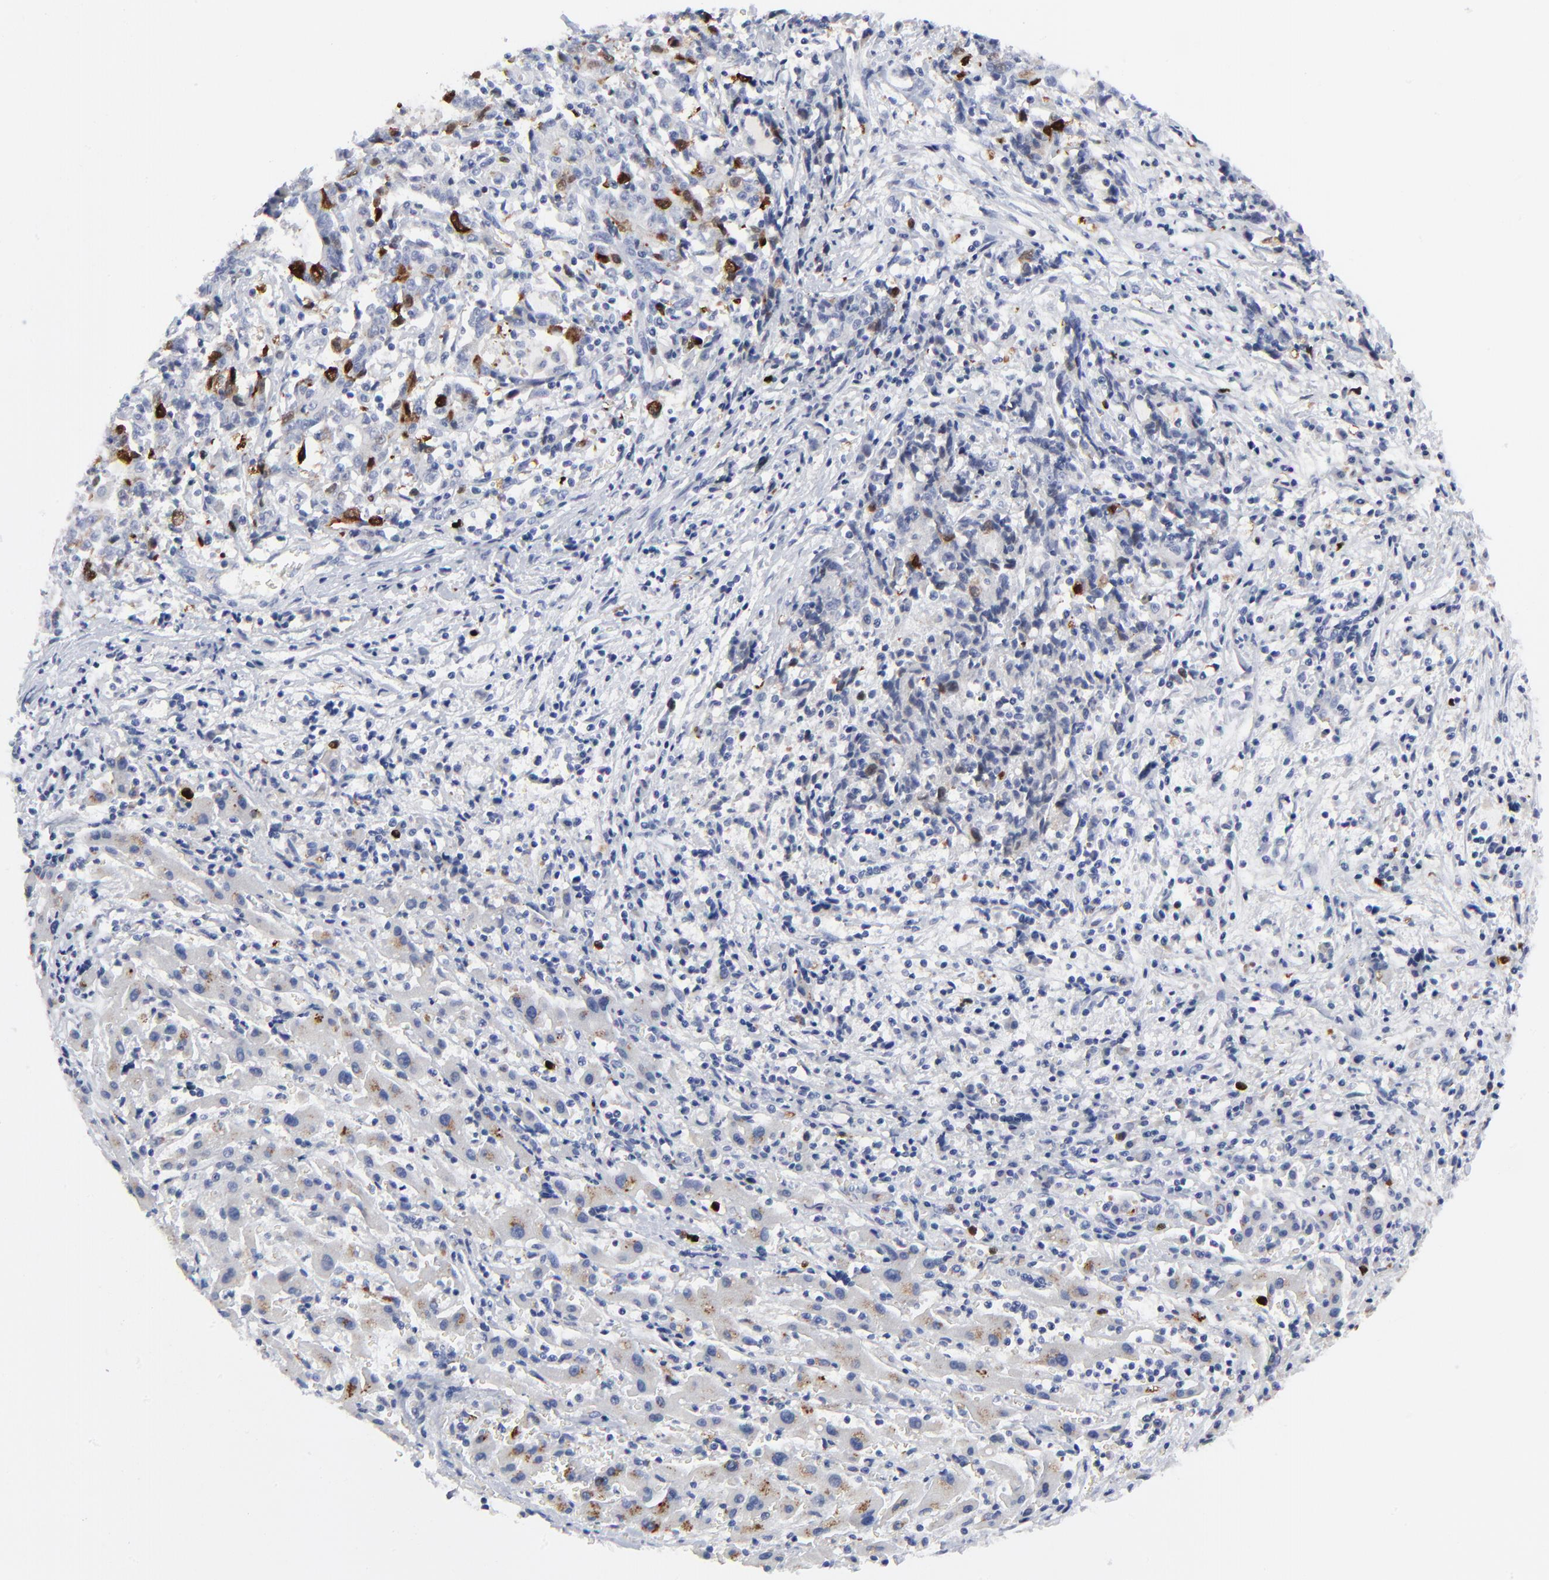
{"staining": {"intensity": "strong", "quantity": "<25%", "location": "cytoplasmic/membranous,nuclear"}, "tissue": "liver cancer", "cell_type": "Tumor cells", "image_type": "cancer", "snomed": [{"axis": "morphology", "description": "Cholangiocarcinoma"}, {"axis": "topography", "description": "Liver"}], "caption": "Immunohistochemistry (IHC) (DAB) staining of liver cholangiocarcinoma exhibits strong cytoplasmic/membranous and nuclear protein positivity in about <25% of tumor cells.", "gene": "CDK1", "patient": {"sex": "male", "age": 57}}